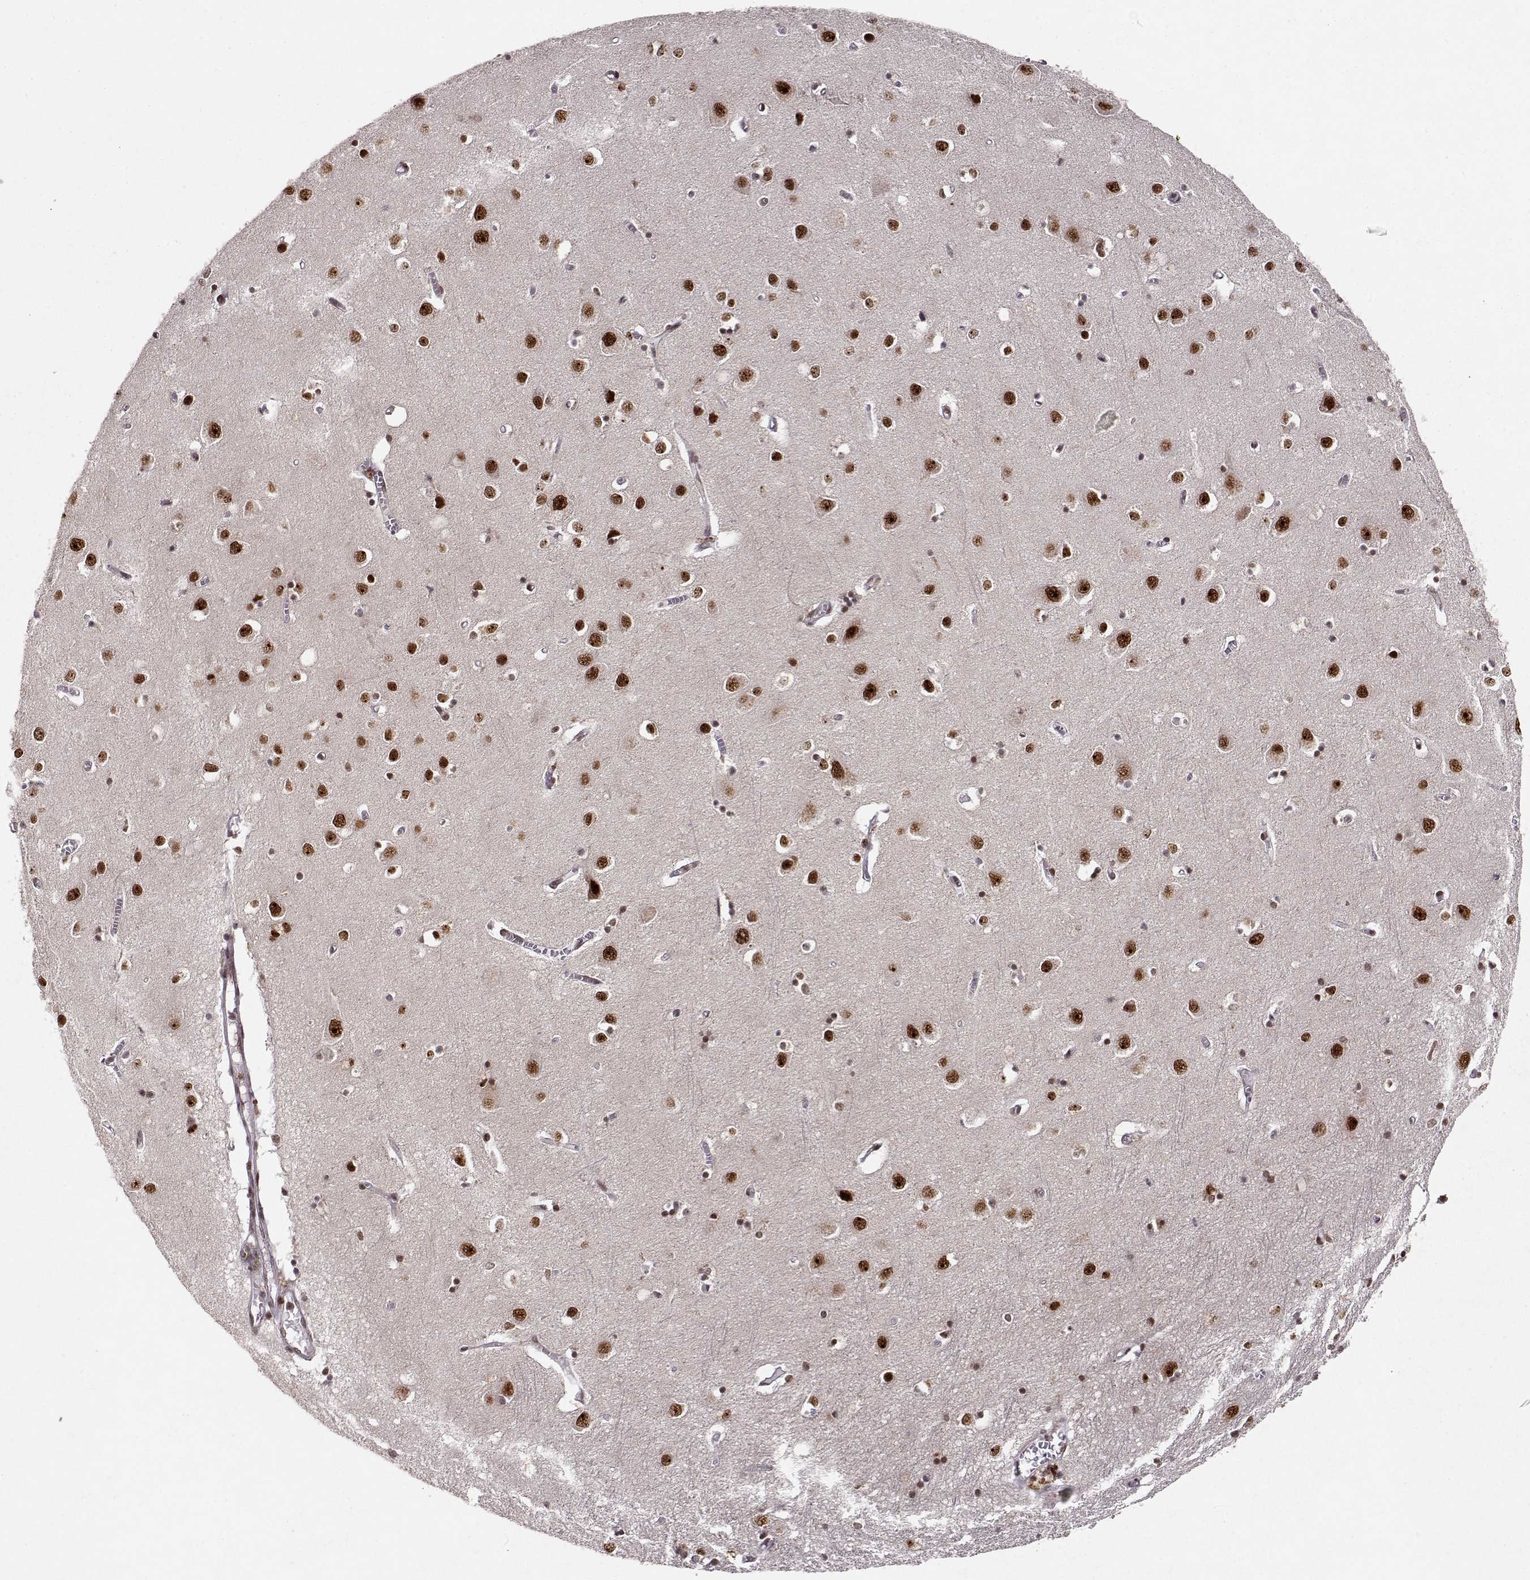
{"staining": {"intensity": "negative", "quantity": "none", "location": "none"}, "tissue": "cerebral cortex", "cell_type": "Endothelial cells", "image_type": "normal", "snomed": [{"axis": "morphology", "description": "Normal tissue, NOS"}, {"axis": "topography", "description": "Cerebral cortex"}], "caption": "Immunohistochemistry (IHC) of normal cerebral cortex demonstrates no expression in endothelial cells.", "gene": "CSNK2A1", "patient": {"sex": "male", "age": 70}}